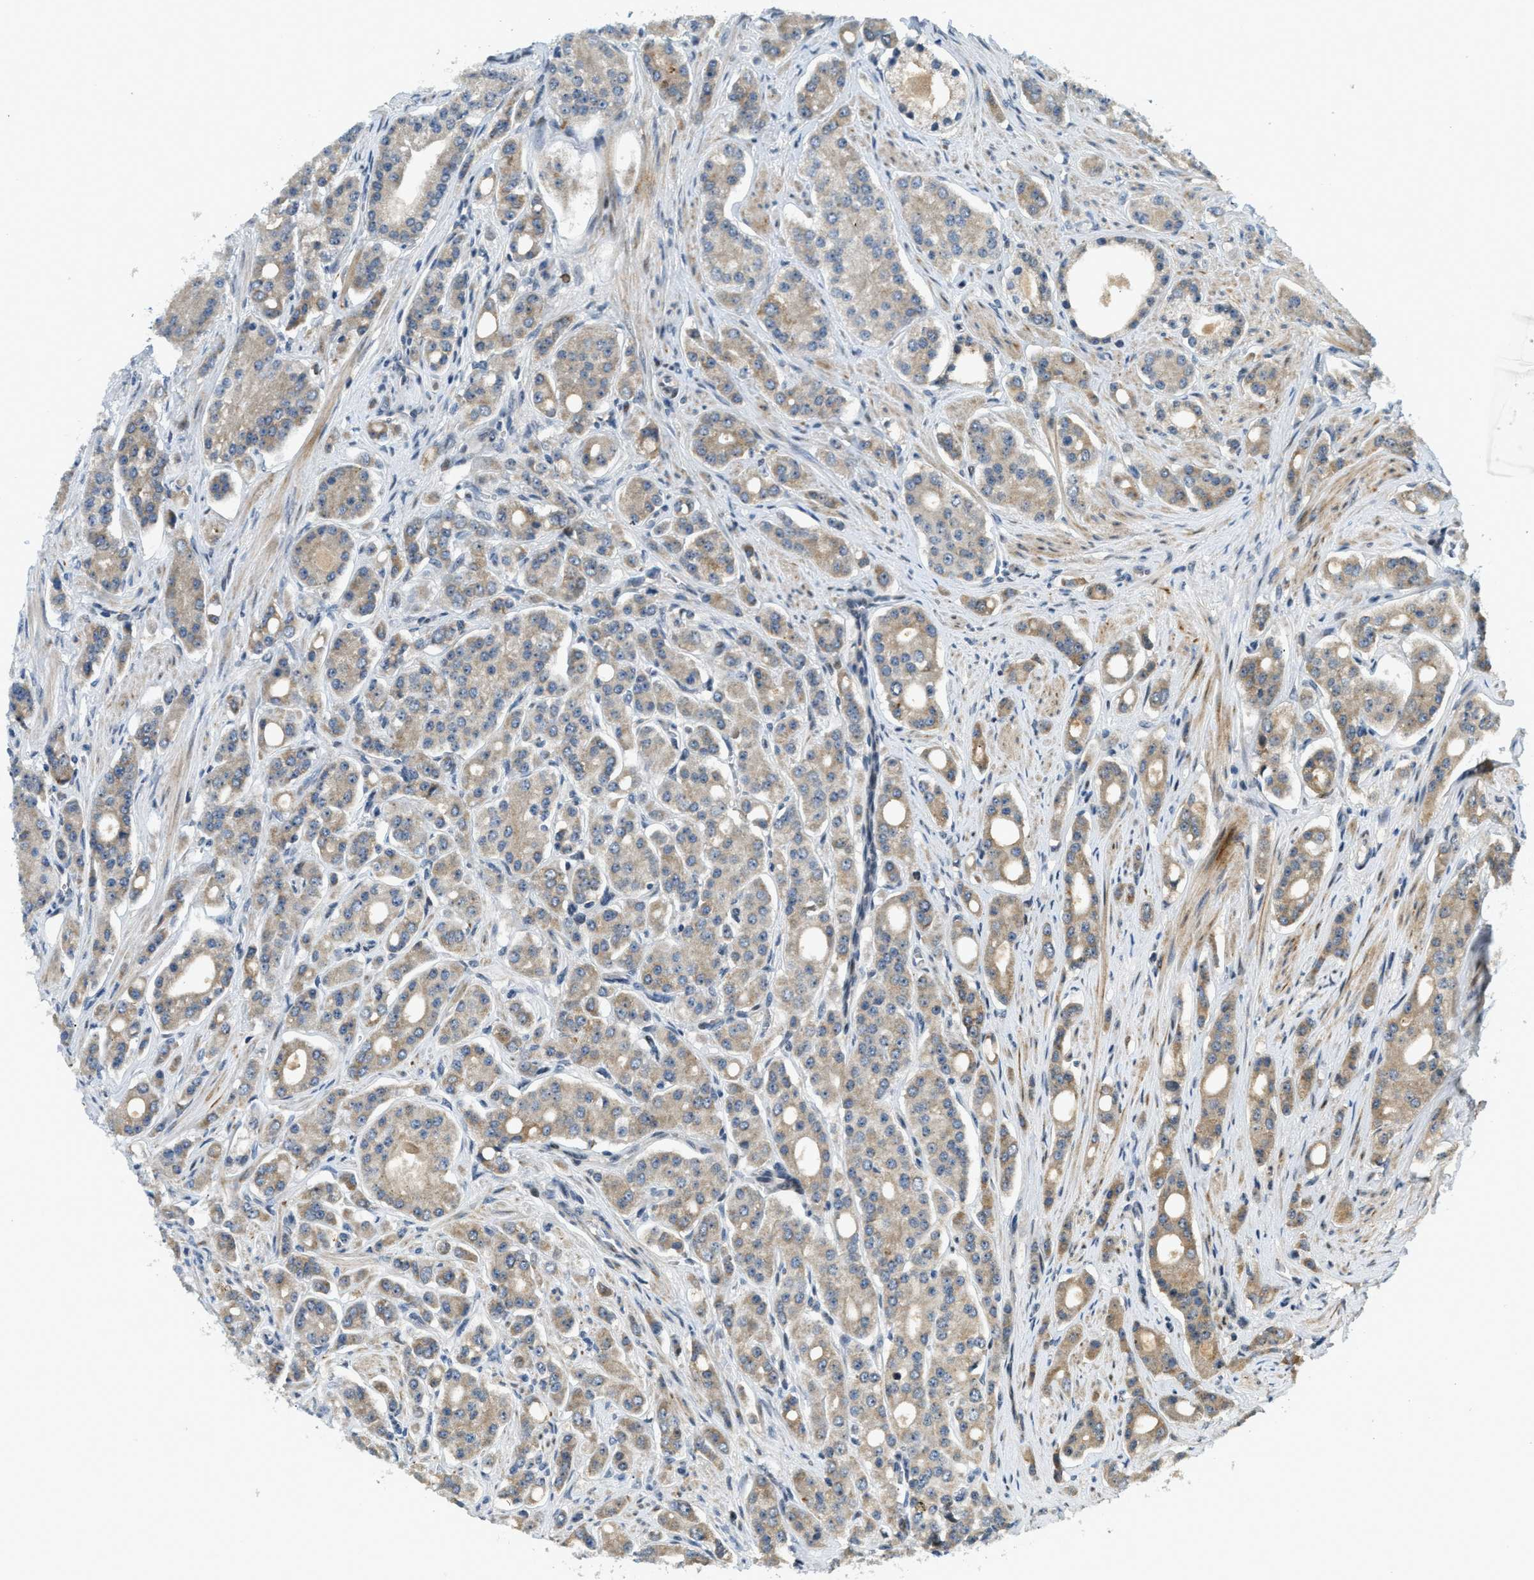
{"staining": {"intensity": "weak", "quantity": ">75%", "location": "cytoplasmic/membranous,nuclear"}, "tissue": "prostate cancer", "cell_type": "Tumor cells", "image_type": "cancer", "snomed": [{"axis": "morphology", "description": "Adenocarcinoma, High grade"}, {"axis": "topography", "description": "Prostate"}], "caption": "This histopathology image exhibits adenocarcinoma (high-grade) (prostate) stained with immunohistochemistry (IHC) to label a protein in brown. The cytoplasmic/membranous and nuclear of tumor cells show weak positivity for the protein. Nuclei are counter-stained blue.", "gene": "TRAPPC14", "patient": {"sex": "male", "age": 71}}